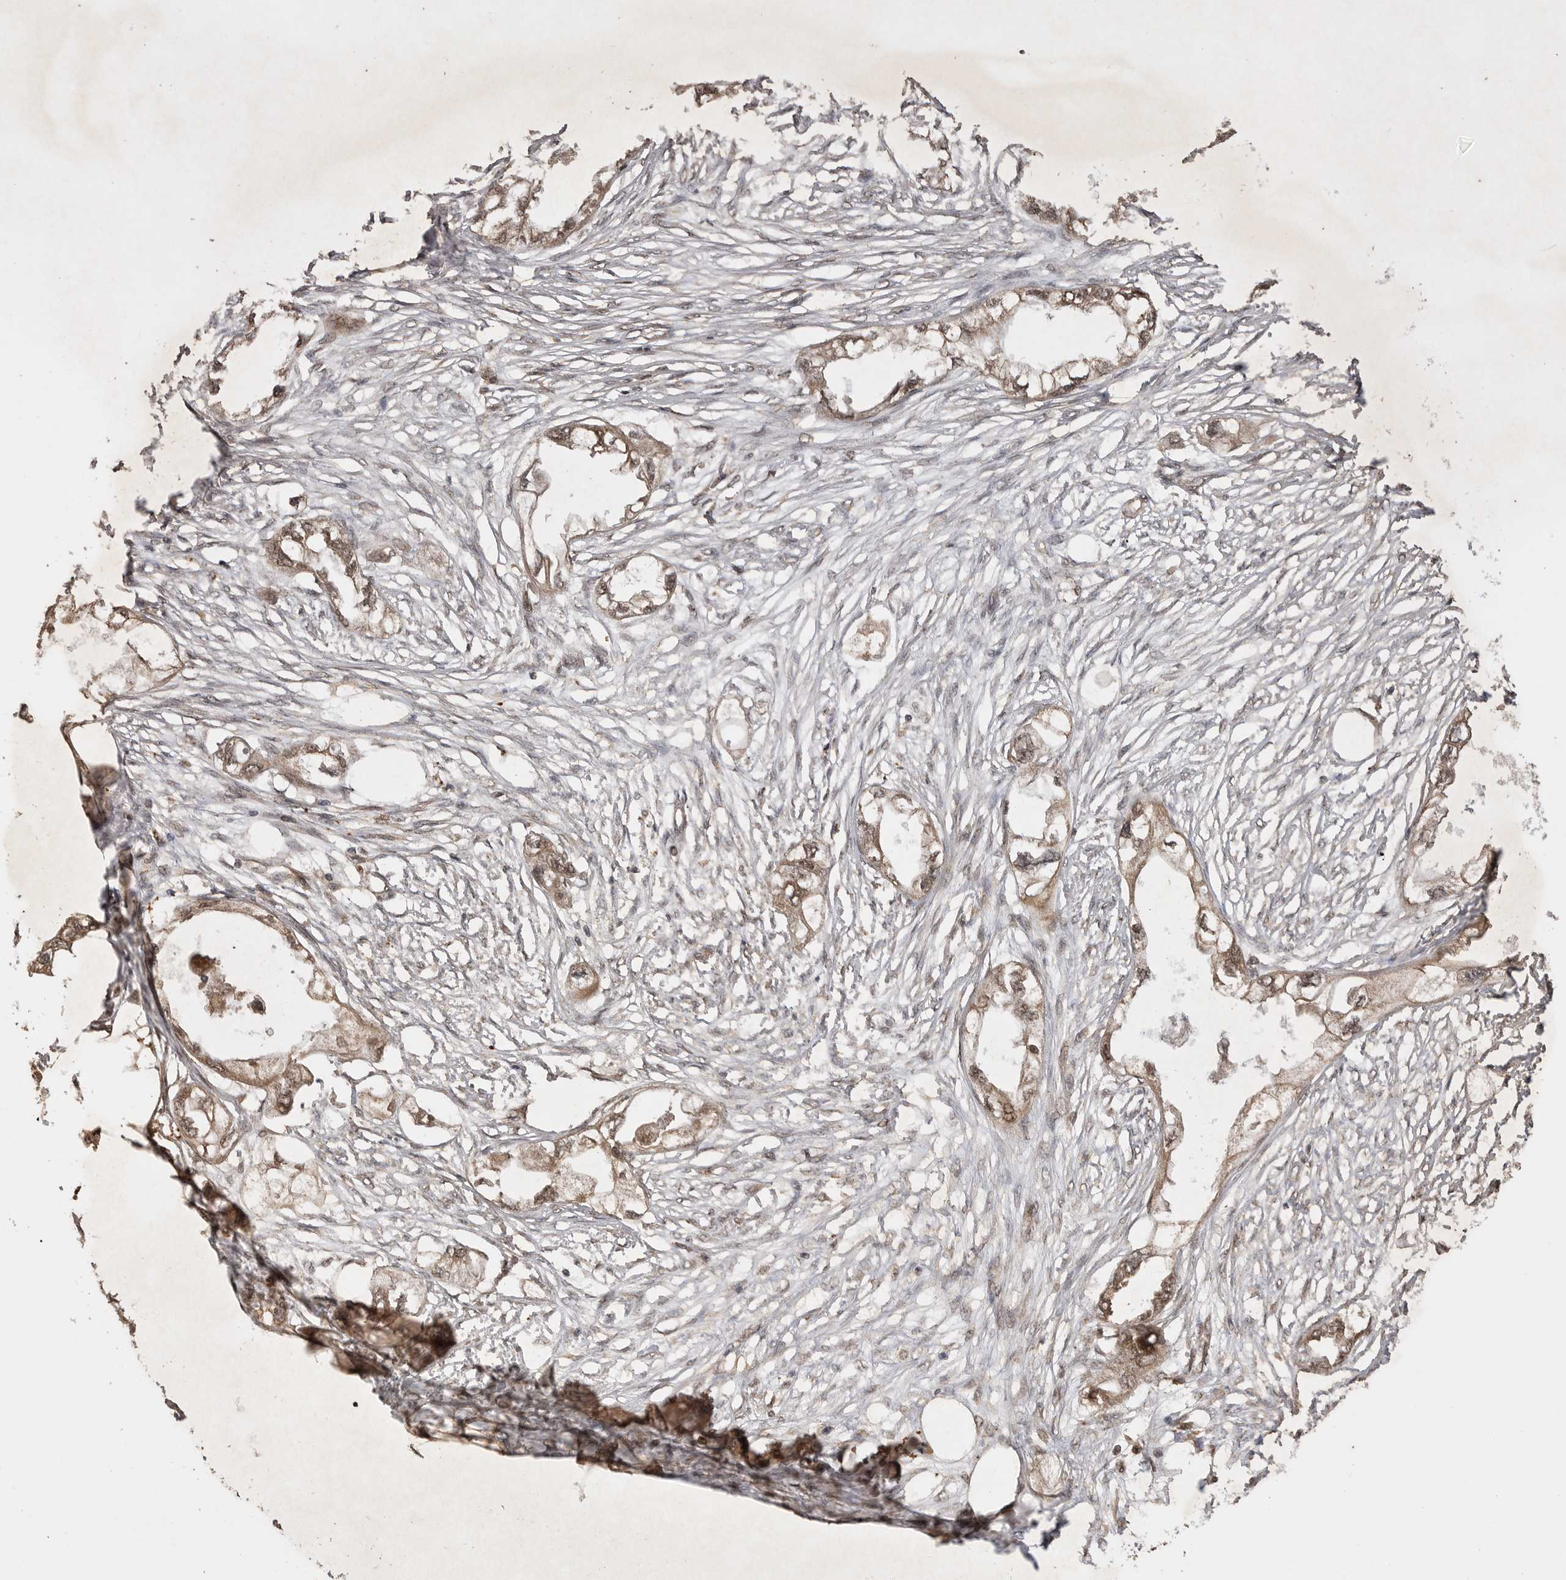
{"staining": {"intensity": "moderate", "quantity": ">75%", "location": "cytoplasmic/membranous,nuclear"}, "tissue": "endometrial cancer", "cell_type": "Tumor cells", "image_type": "cancer", "snomed": [{"axis": "morphology", "description": "Adenocarcinoma, NOS"}, {"axis": "morphology", "description": "Adenocarcinoma, metastatic, NOS"}, {"axis": "topography", "description": "Adipose tissue"}, {"axis": "topography", "description": "Endometrium"}], "caption": "Endometrial cancer tissue shows moderate cytoplasmic/membranous and nuclear expression in about >75% of tumor cells, visualized by immunohistochemistry.", "gene": "BOC", "patient": {"sex": "female", "age": 67}}